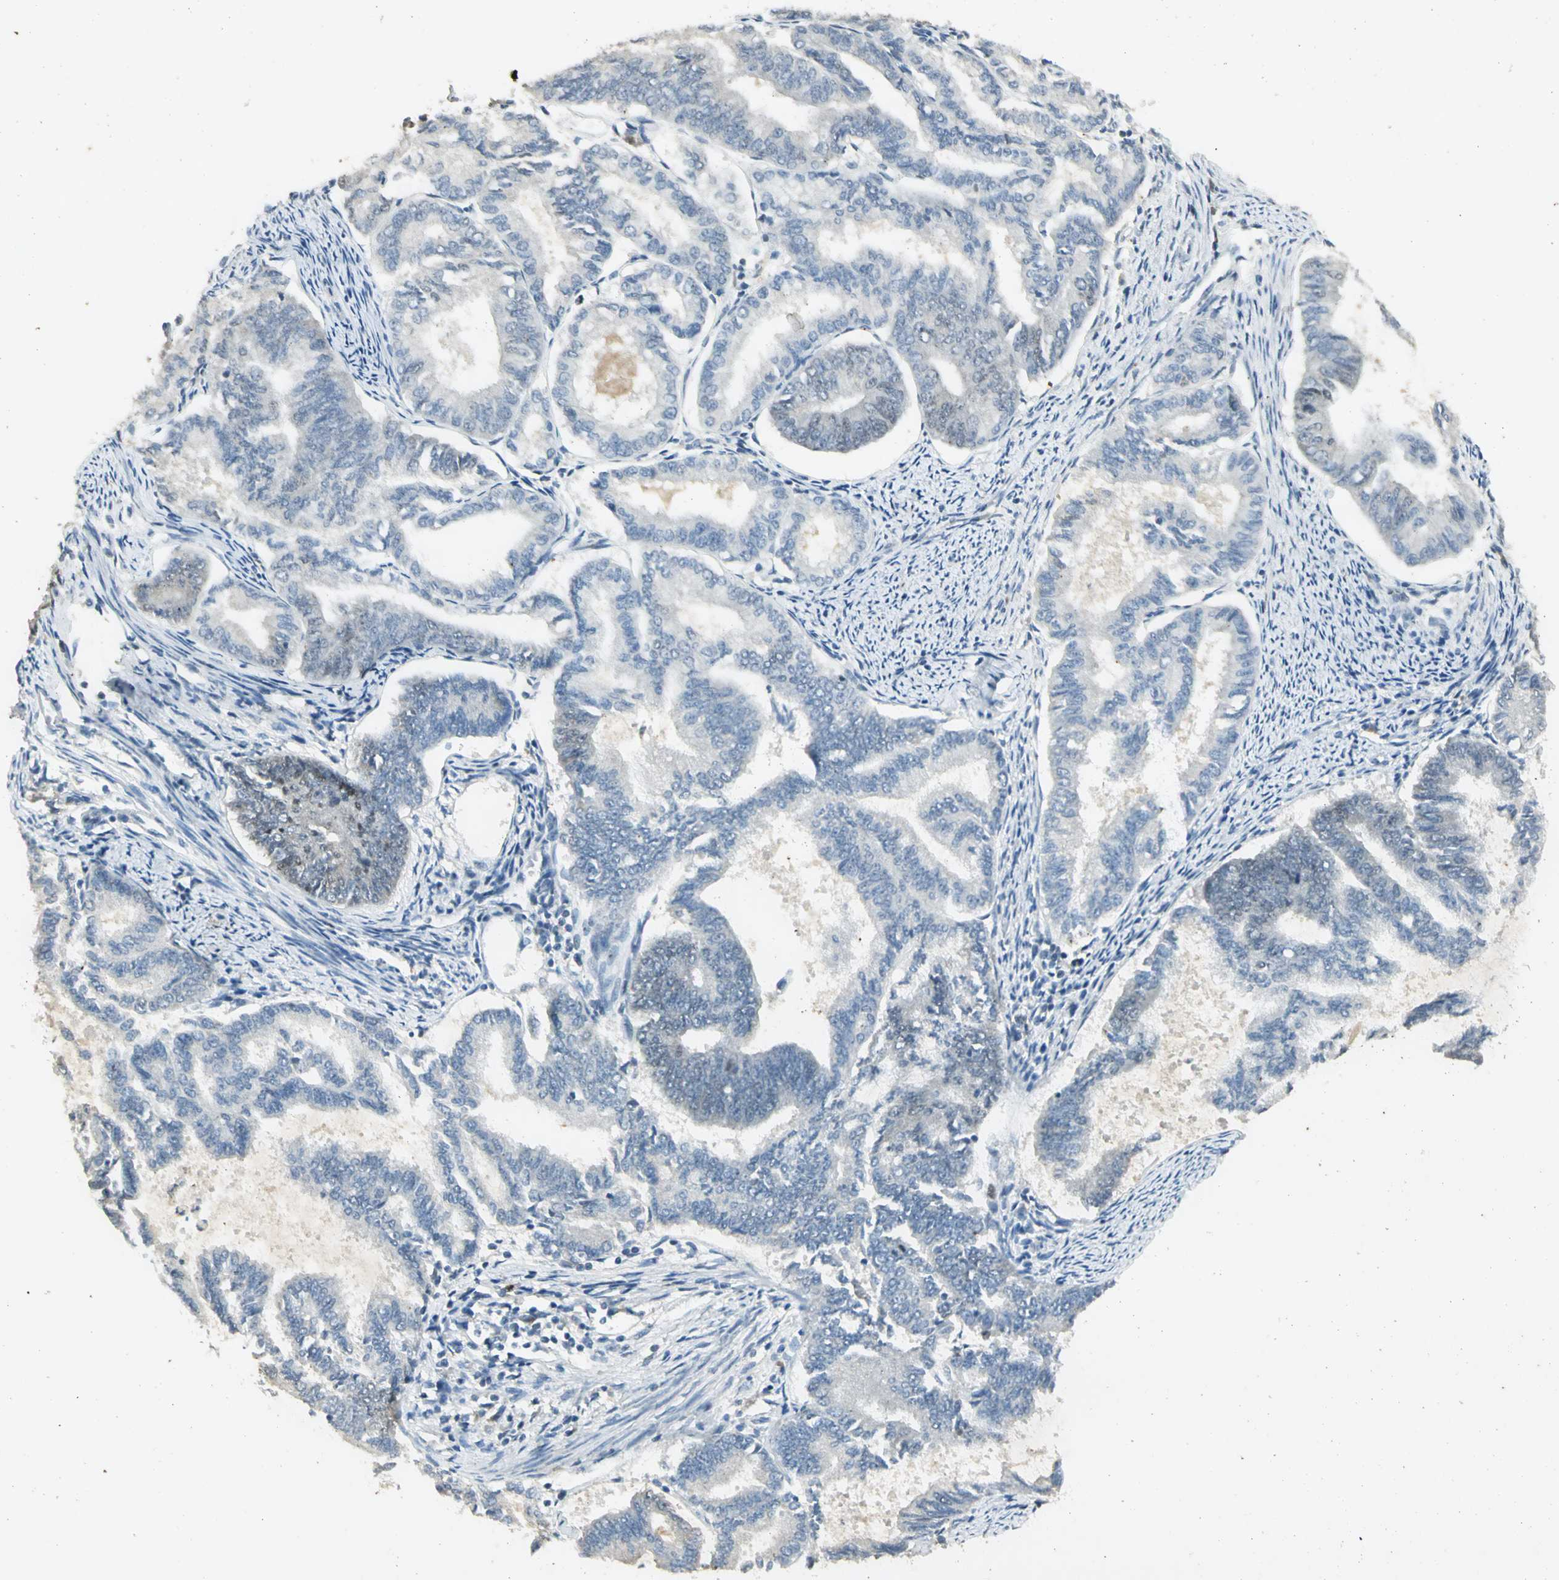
{"staining": {"intensity": "negative", "quantity": "none", "location": "none"}, "tissue": "endometrial cancer", "cell_type": "Tumor cells", "image_type": "cancer", "snomed": [{"axis": "morphology", "description": "Adenocarcinoma, NOS"}, {"axis": "topography", "description": "Endometrium"}], "caption": "The histopathology image exhibits no significant expression in tumor cells of endometrial adenocarcinoma. (DAB immunohistochemistry, high magnification).", "gene": "AK6", "patient": {"sex": "female", "age": 86}}